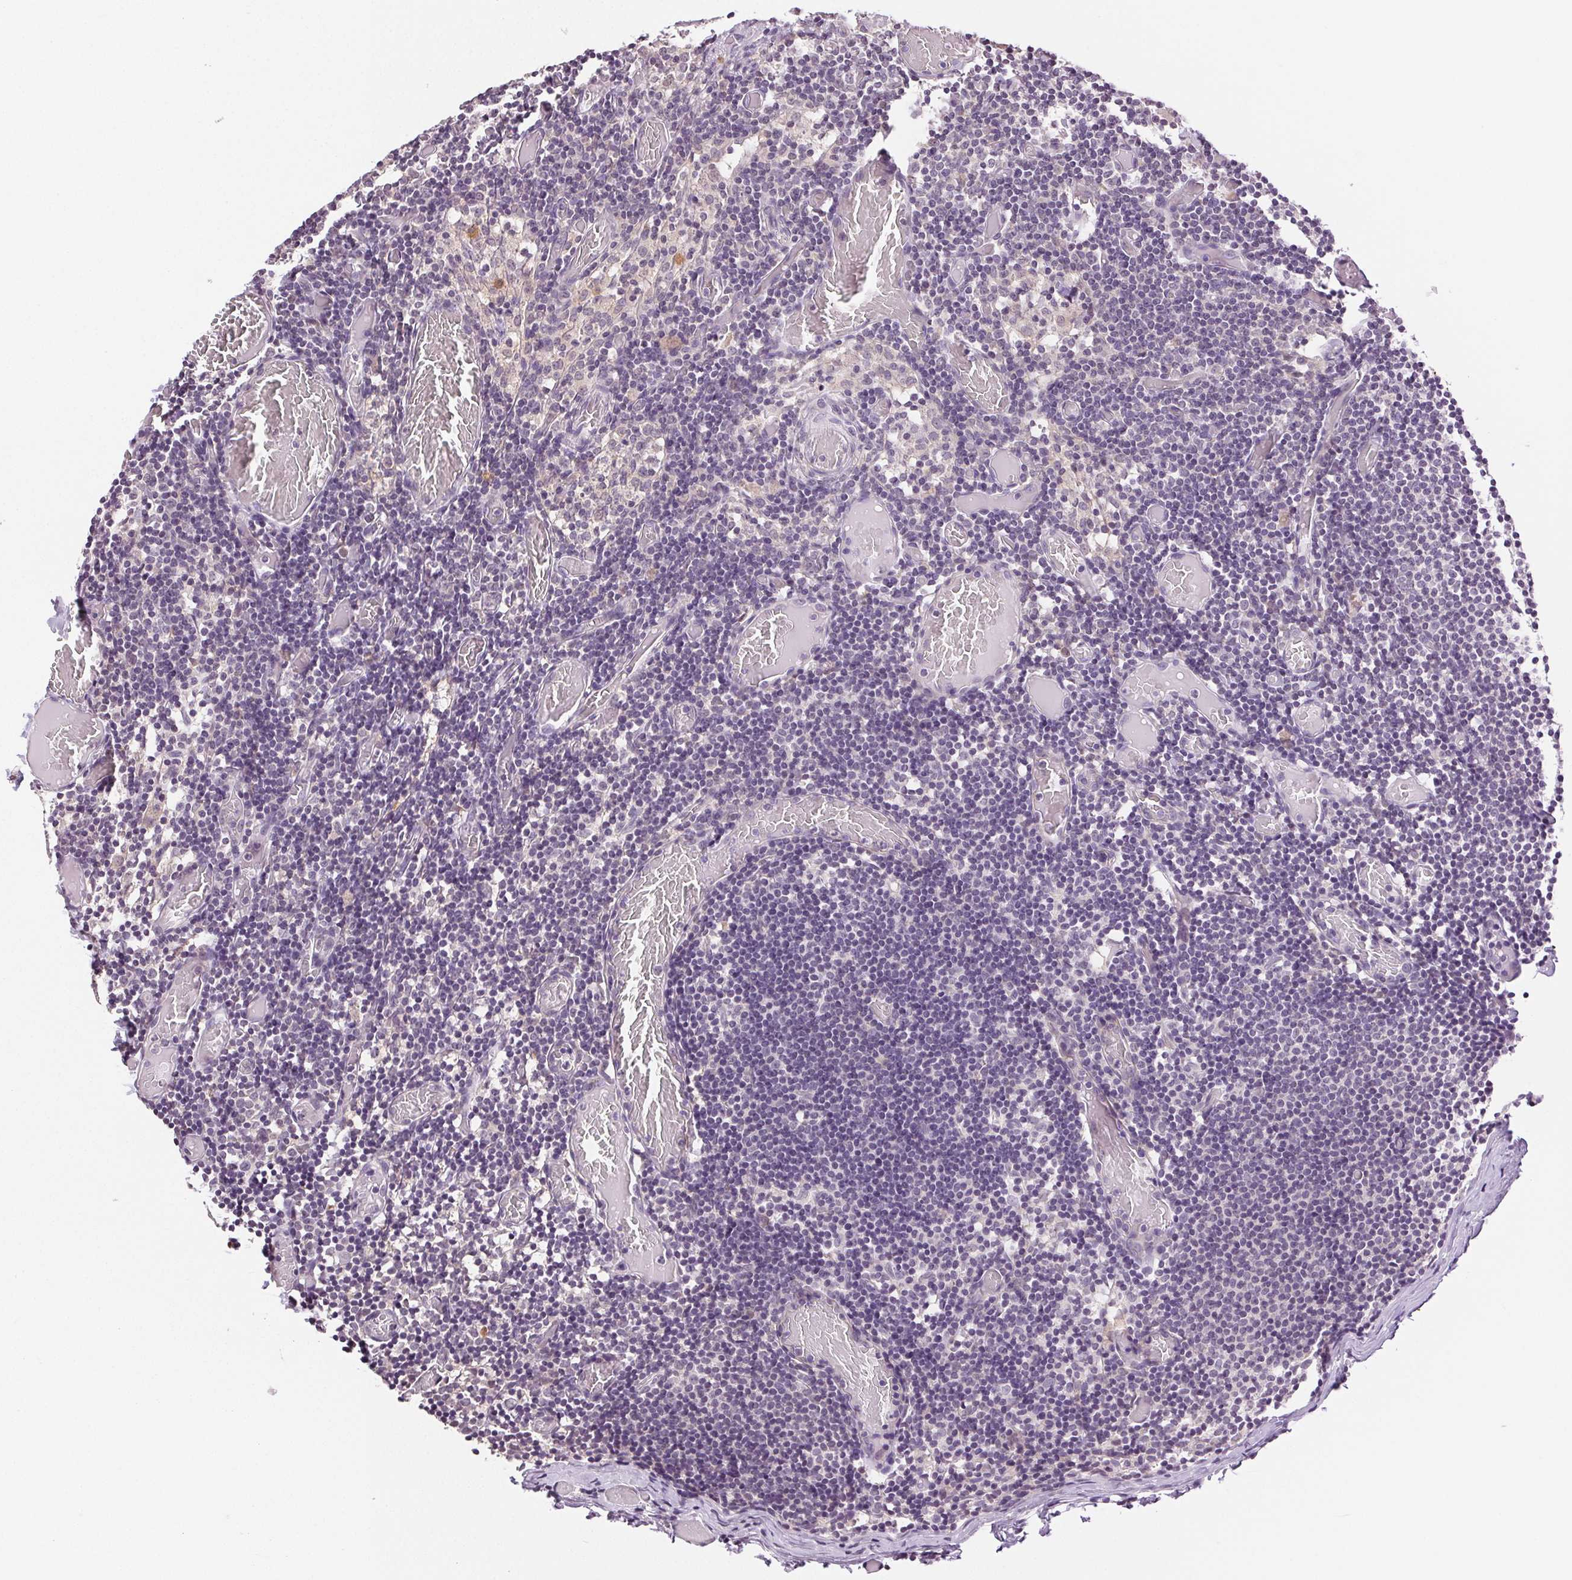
{"staining": {"intensity": "negative", "quantity": "none", "location": "none"}, "tissue": "lymph node", "cell_type": "Non-germinal center cells", "image_type": "normal", "snomed": [{"axis": "morphology", "description": "Normal tissue, NOS"}, {"axis": "topography", "description": "Lymph node"}], "caption": "The photomicrograph shows no staining of non-germinal center cells in benign lymph node. (Stains: DAB IHC with hematoxylin counter stain, Microscopy: brightfield microscopy at high magnification).", "gene": "TNNT3", "patient": {"sex": "female", "age": 41}}